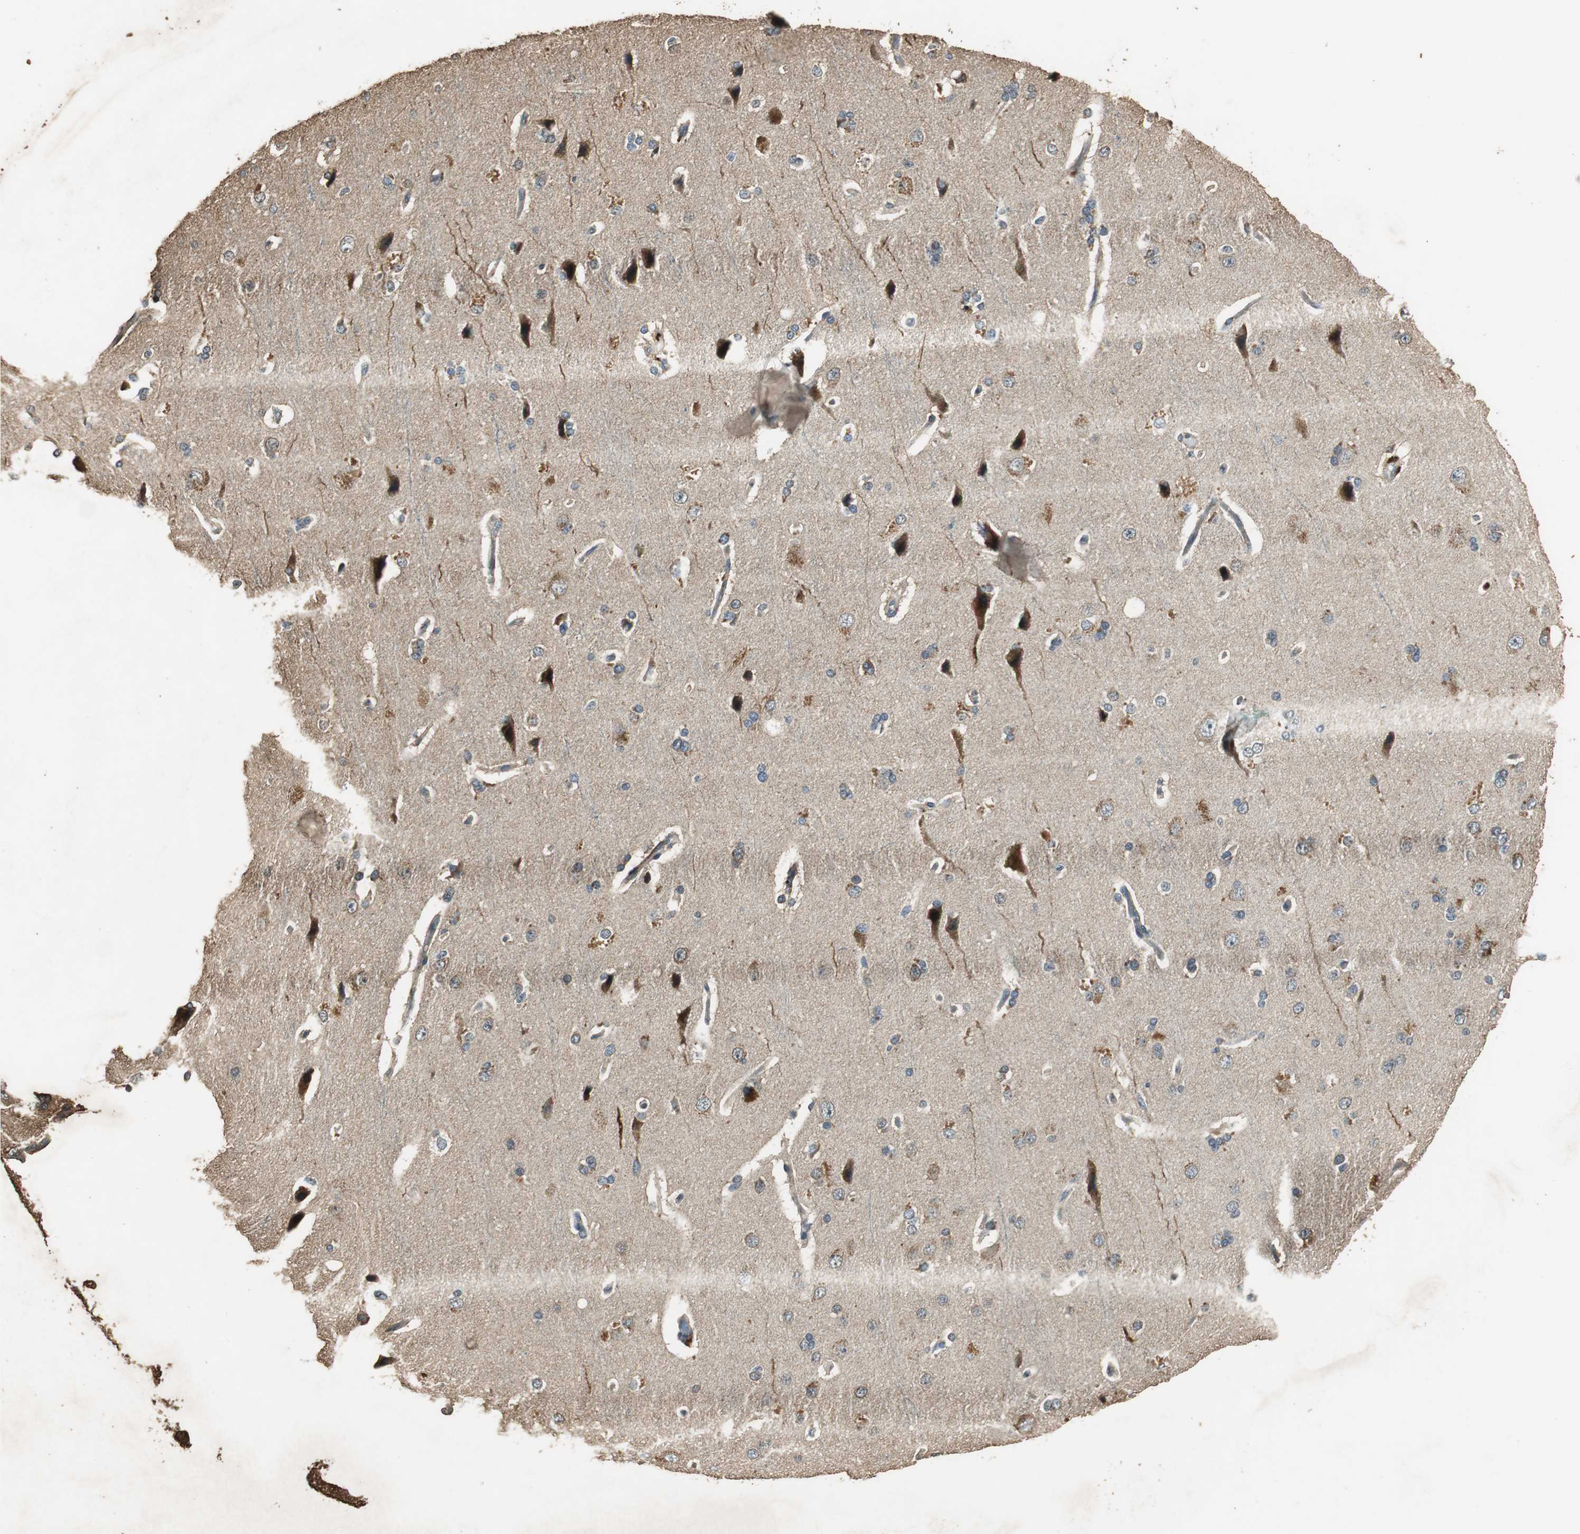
{"staining": {"intensity": "weak", "quantity": "25%-75%", "location": "cytoplasmic/membranous"}, "tissue": "cerebral cortex", "cell_type": "Endothelial cells", "image_type": "normal", "snomed": [{"axis": "morphology", "description": "Normal tissue, NOS"}, {"axis": "topography", "description": "Cerebral cortex"}], "caption": "DAB (3,3'-diaminobenzidine) immunohistochemical staining of normal cerebral cortex shows weak cytoplasmic/membranous protein positivity in approximately 25%-75% of endothelial cells. (DAB (3,3'-diaminobenzidine) IHC, brown staining for protein, blue staining for nuclei).", "gene": "TMPRSS4", "patient": {"sex": "male", "age": 62}}